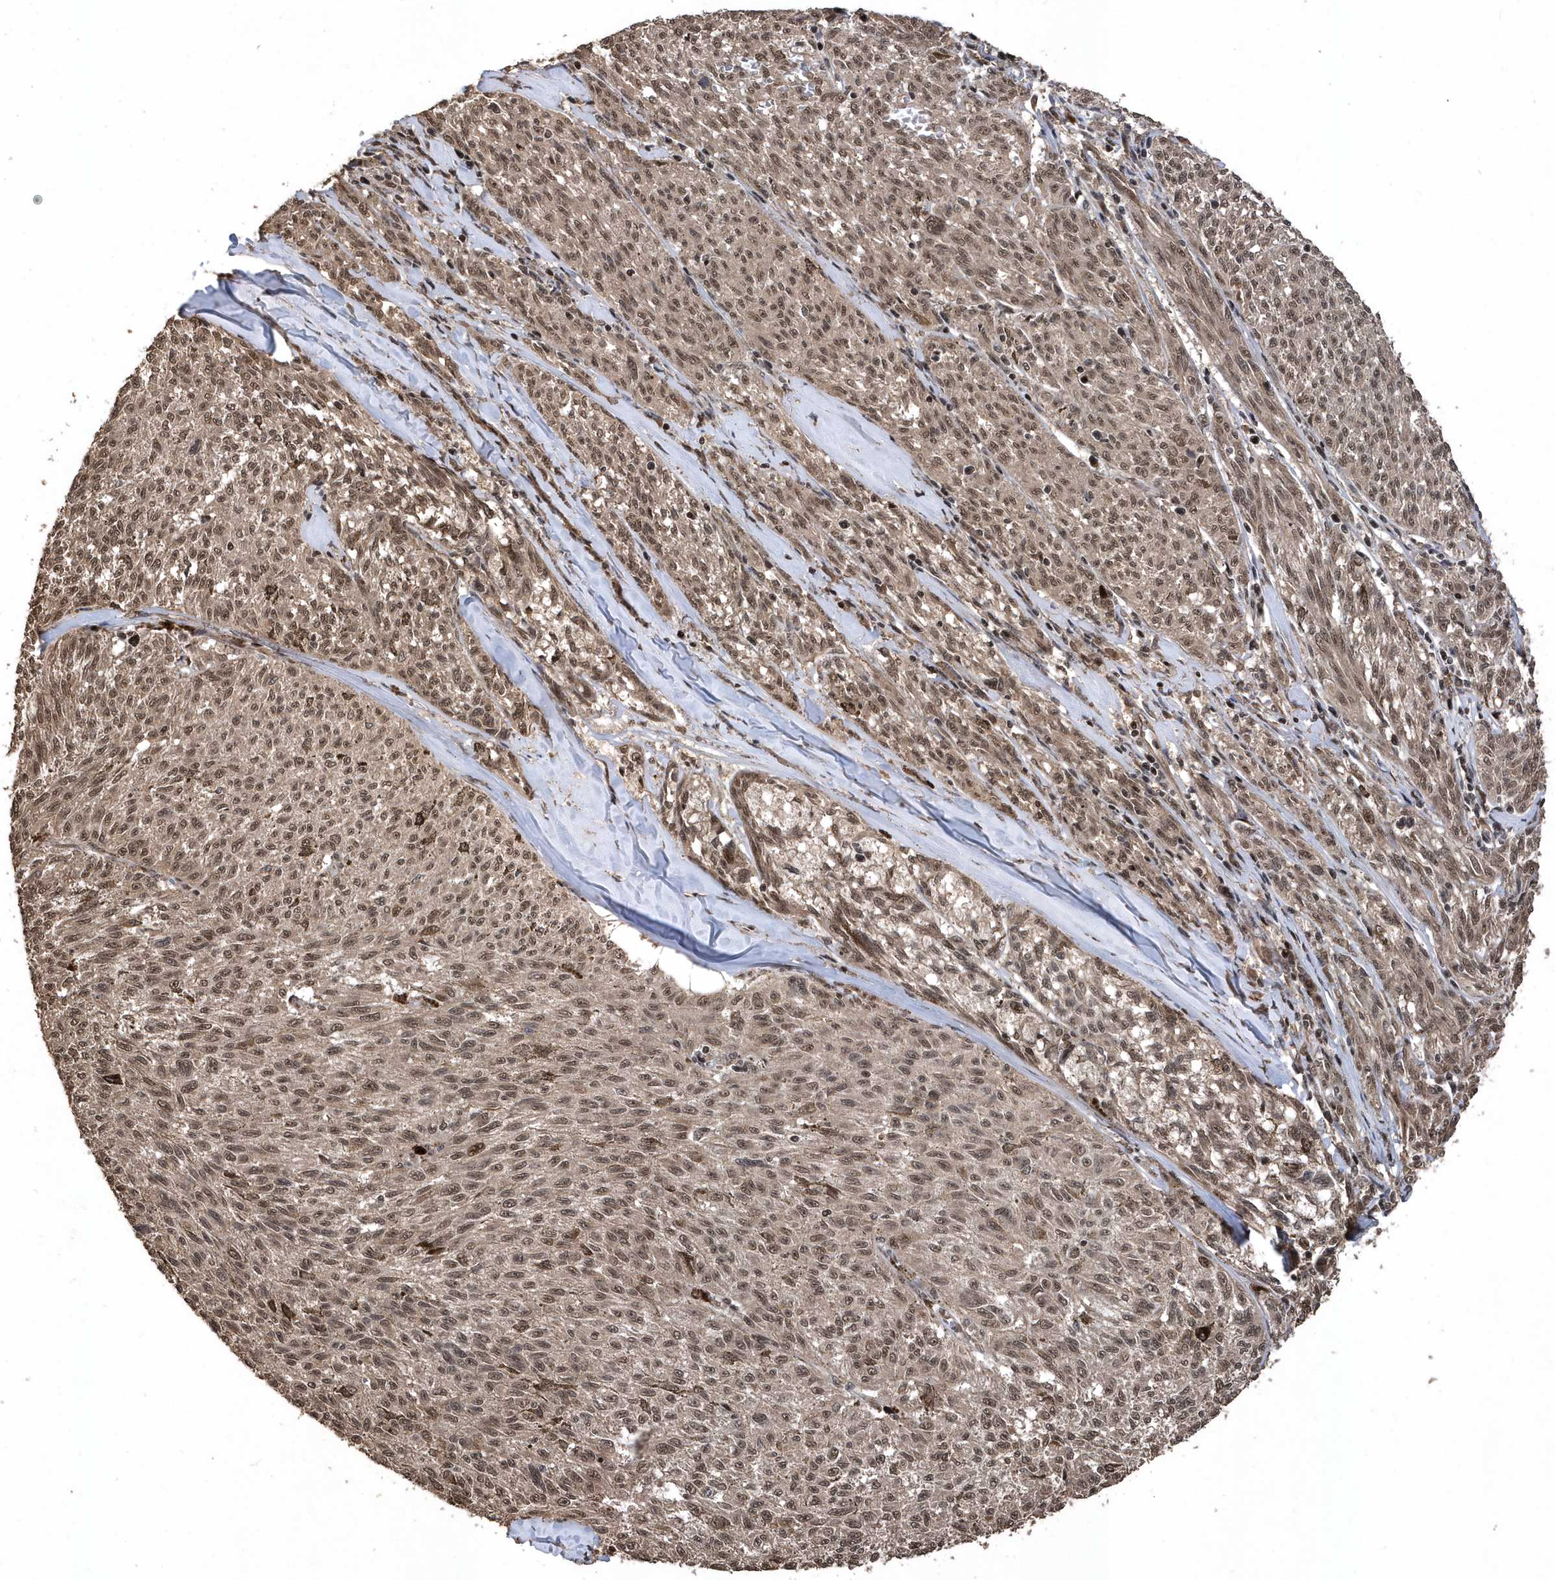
{"staining": {"intensity": "moderate", "quantity": ">75%", "location": "nuclear"}, "tissue": "melanoma", "cell_type": "Tumor cells", "image_type": "cancer", "snomed": [{"axis": "morphology", "description": "Malignant melanoma, NOS"}, {"axis": "topography", "description": "Skin"}], "caption": "Immunohistochemistry (IHC) of human melanoma exhibits medium levels of moderate nuclear positivity in about >75% of tumor cells. Immunohistochemistry (IHC) stains the protein of interest in brown and the nuclei are stained blue.", "gene": "INTS12", "patient": {"sex": "female", "age": 72}}